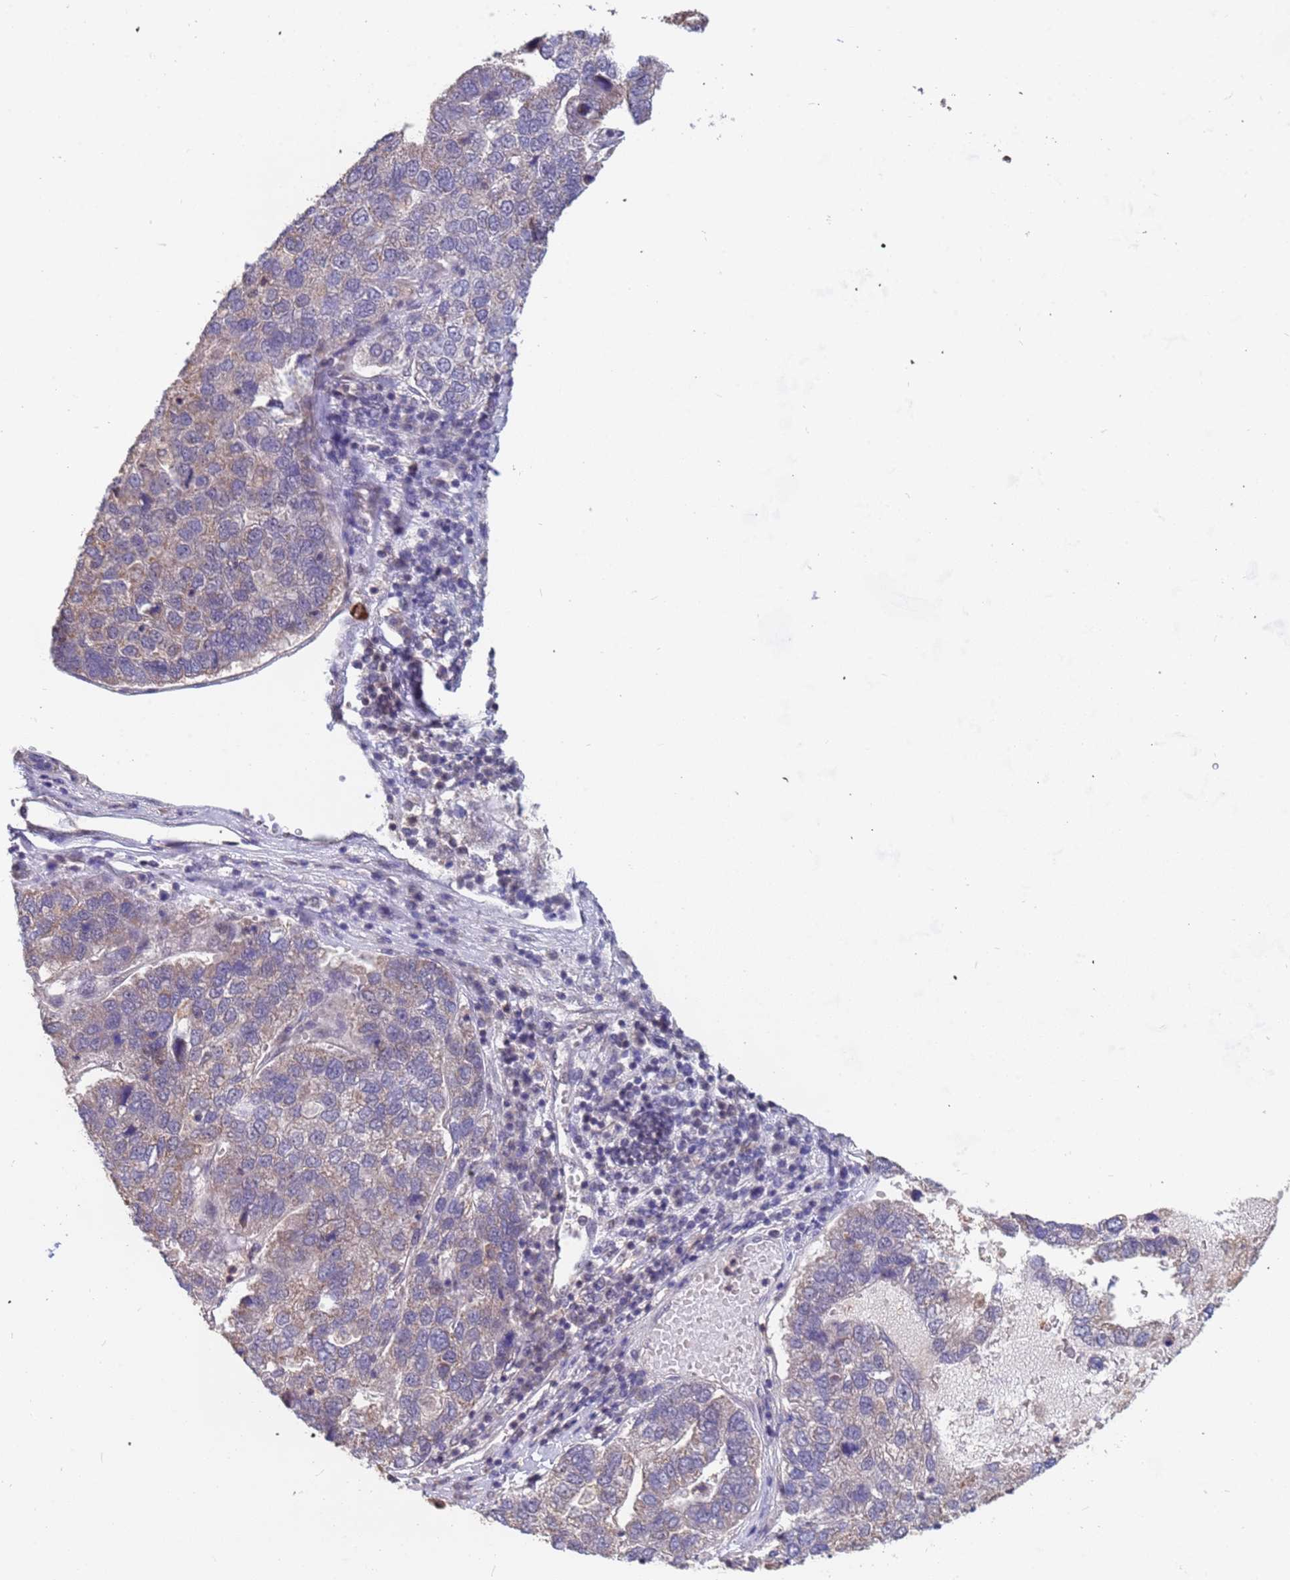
{"staining": {"intensity": "negative", "quantity": "none", "location": "none"}, "tissue": "pancreatic cancer", "cell_type": "Tumor cells", "image_type": "cancer", "snomed": [{"axis": "morphology", "description": "Adenocarcinoma, NOS"}, {"axis": "topography", "description": "Pancreas"}], "caption": "Immunohistochemical staining of pancreatic cancer (adenocarcinoma) exhibits no significant staining in tumor cells.", "gene": "DENND2B", "patient": {"sex": "female", "age": 61}}